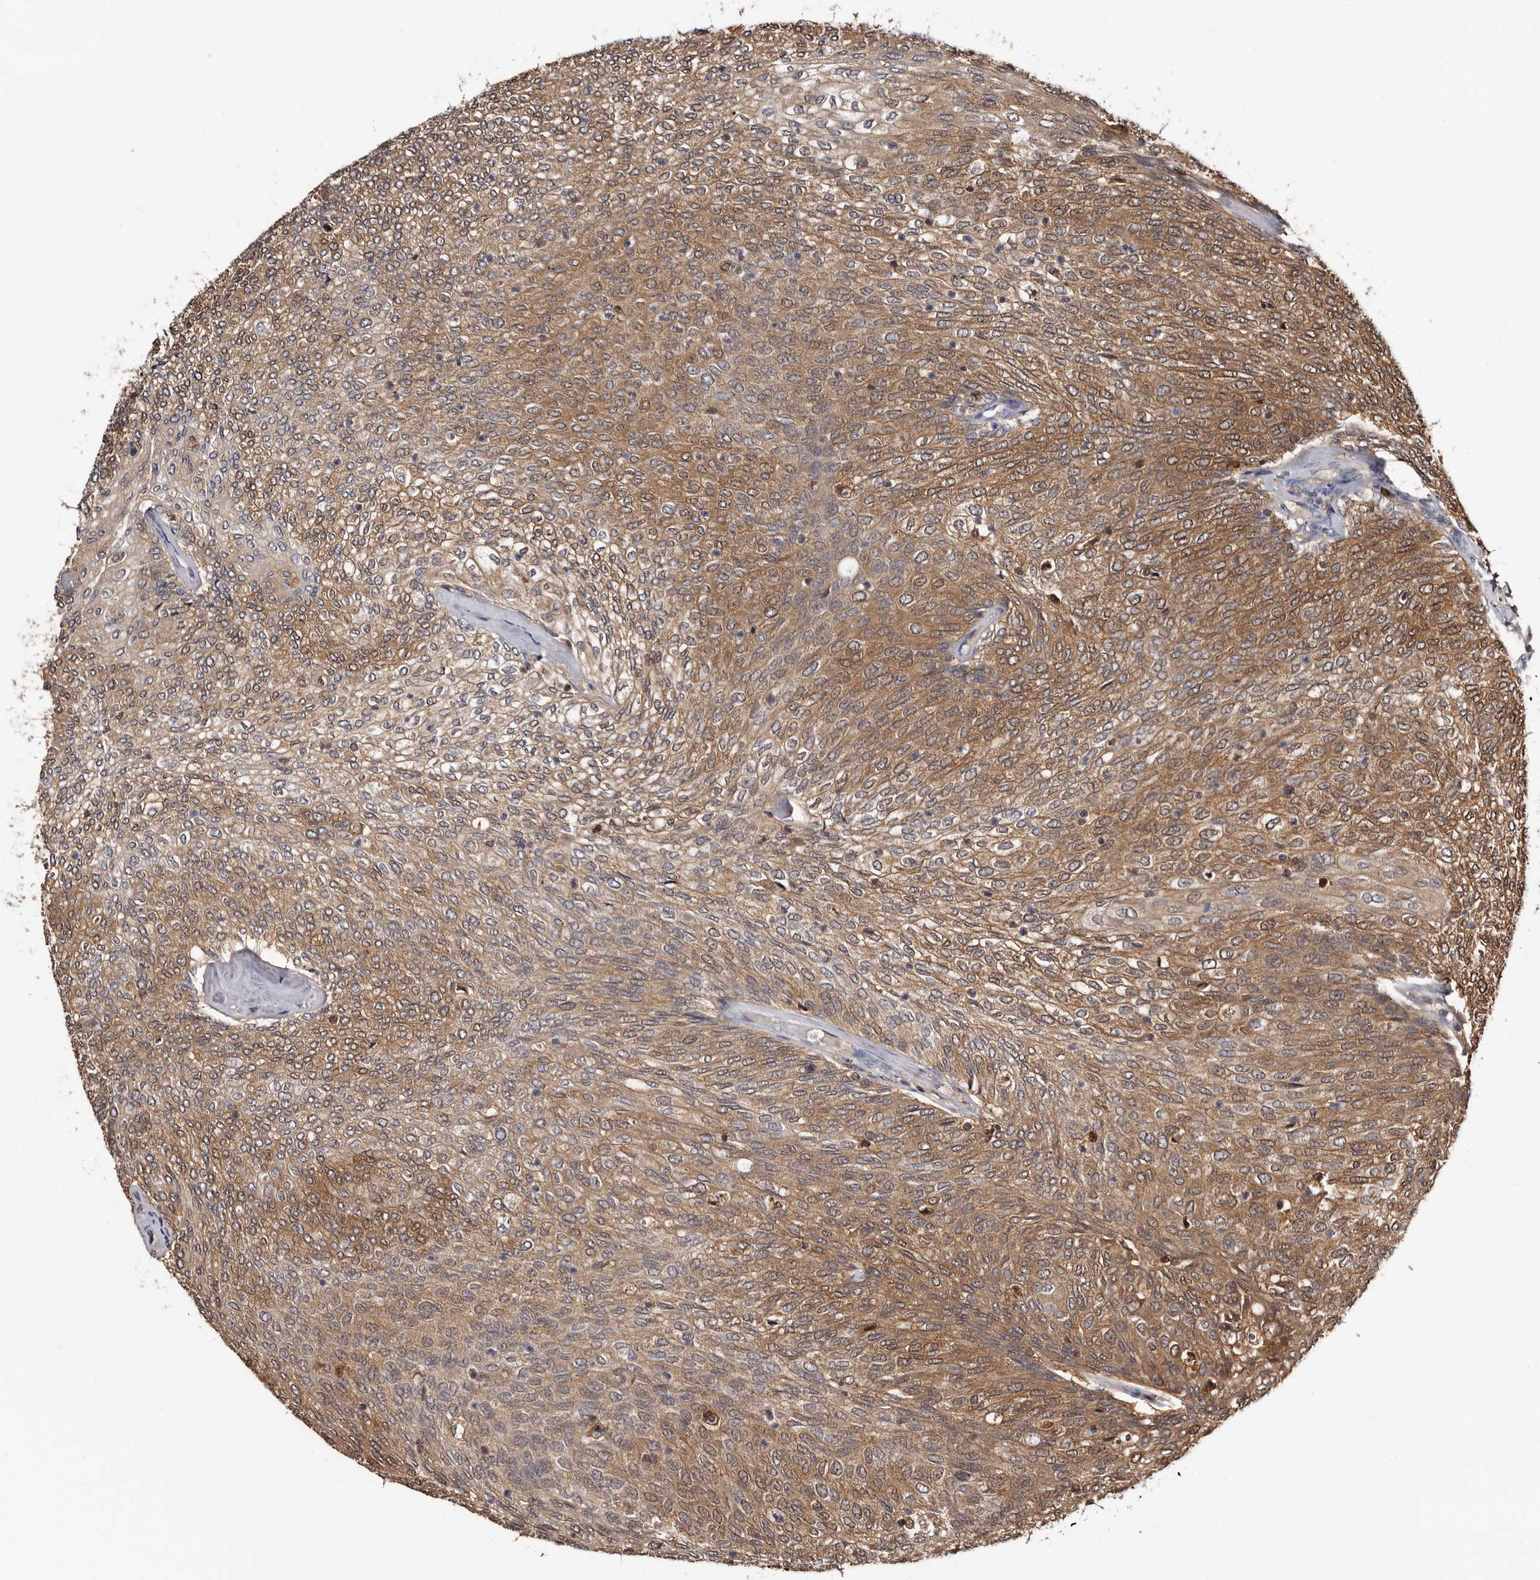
{"staining": {"intensity": "moderate", "quantity": "25%-75%", "location": "cytoplasmic/membranous"}, "tissue": "urothelial cancer", "cell_type": "Tumor cells", "image_type": "cancer", "snomed": [{"axis": "morphology", "description": "Urothelial carcinoma, Low grade"}, {"axis": "topography", "description": "Urinary bladder"}], "caption": "Moderate cytoplasmic/membranous staining is appreciated in approximately 25%-75% of tumor cells in low-grade urothelial carcinoma.", "gene": "DNPH1", "patient": {"sex": "female", "age": 79}}